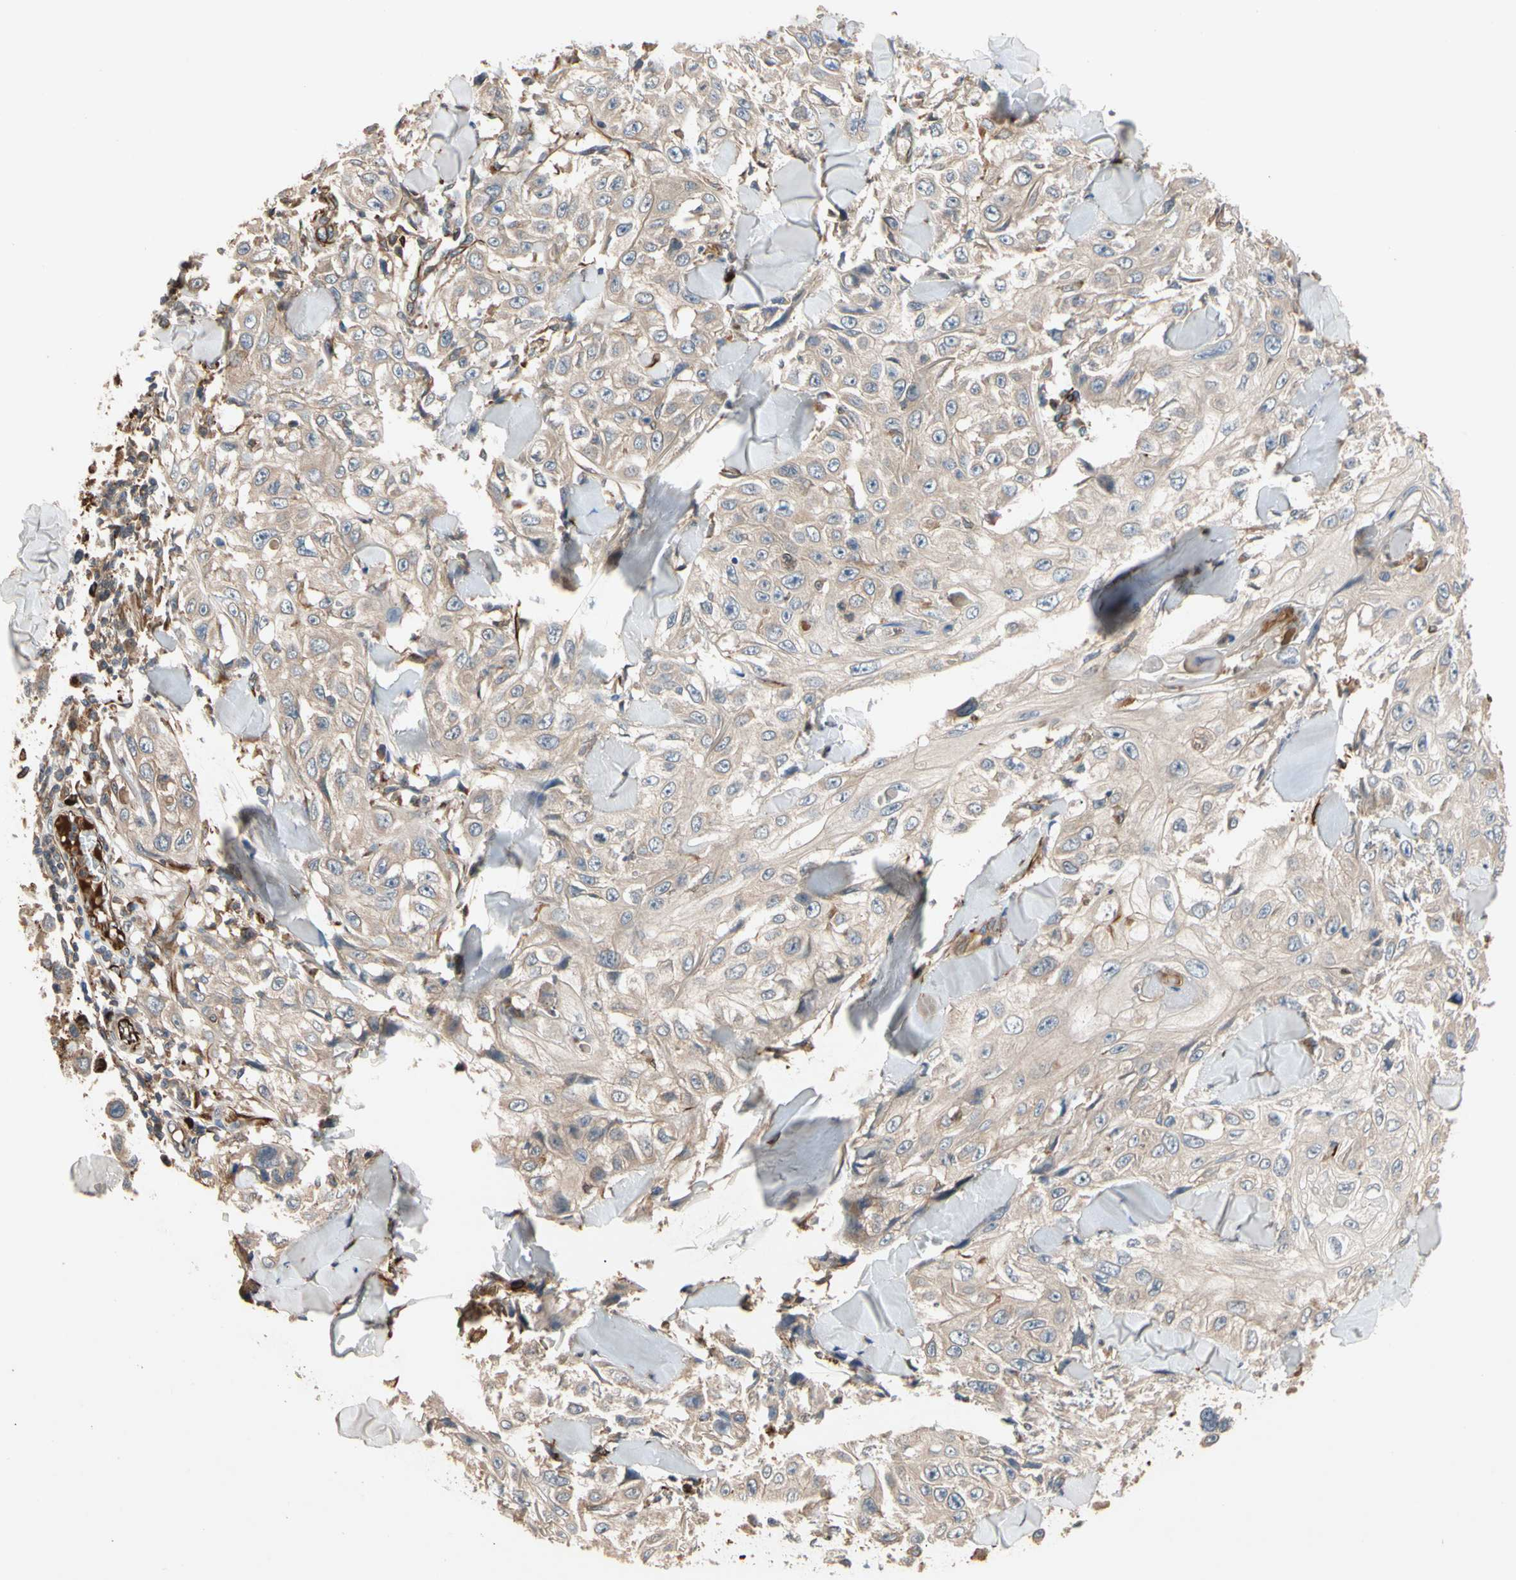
{"staining": {"intensity": "weak", "quantity": ">75%", "location": "cytoplasmic/membranous"}, "tissue": "skin cancer", "cell_type": "Tumor cells", "image_type": "cancer", "snomed": [{"axis": "morphology", "description": "Squamous cell carcinoma, NOS"}, {"axis": "topography", "description": "Skin"}], "caption": "Weak cytoplasmic/membranous protein expression is seen in approximately >75% of tumor cells in squamous cell carcinoma (skin).", "gene": "FGD6", "patient": {"sex": "male", "age": 86}}